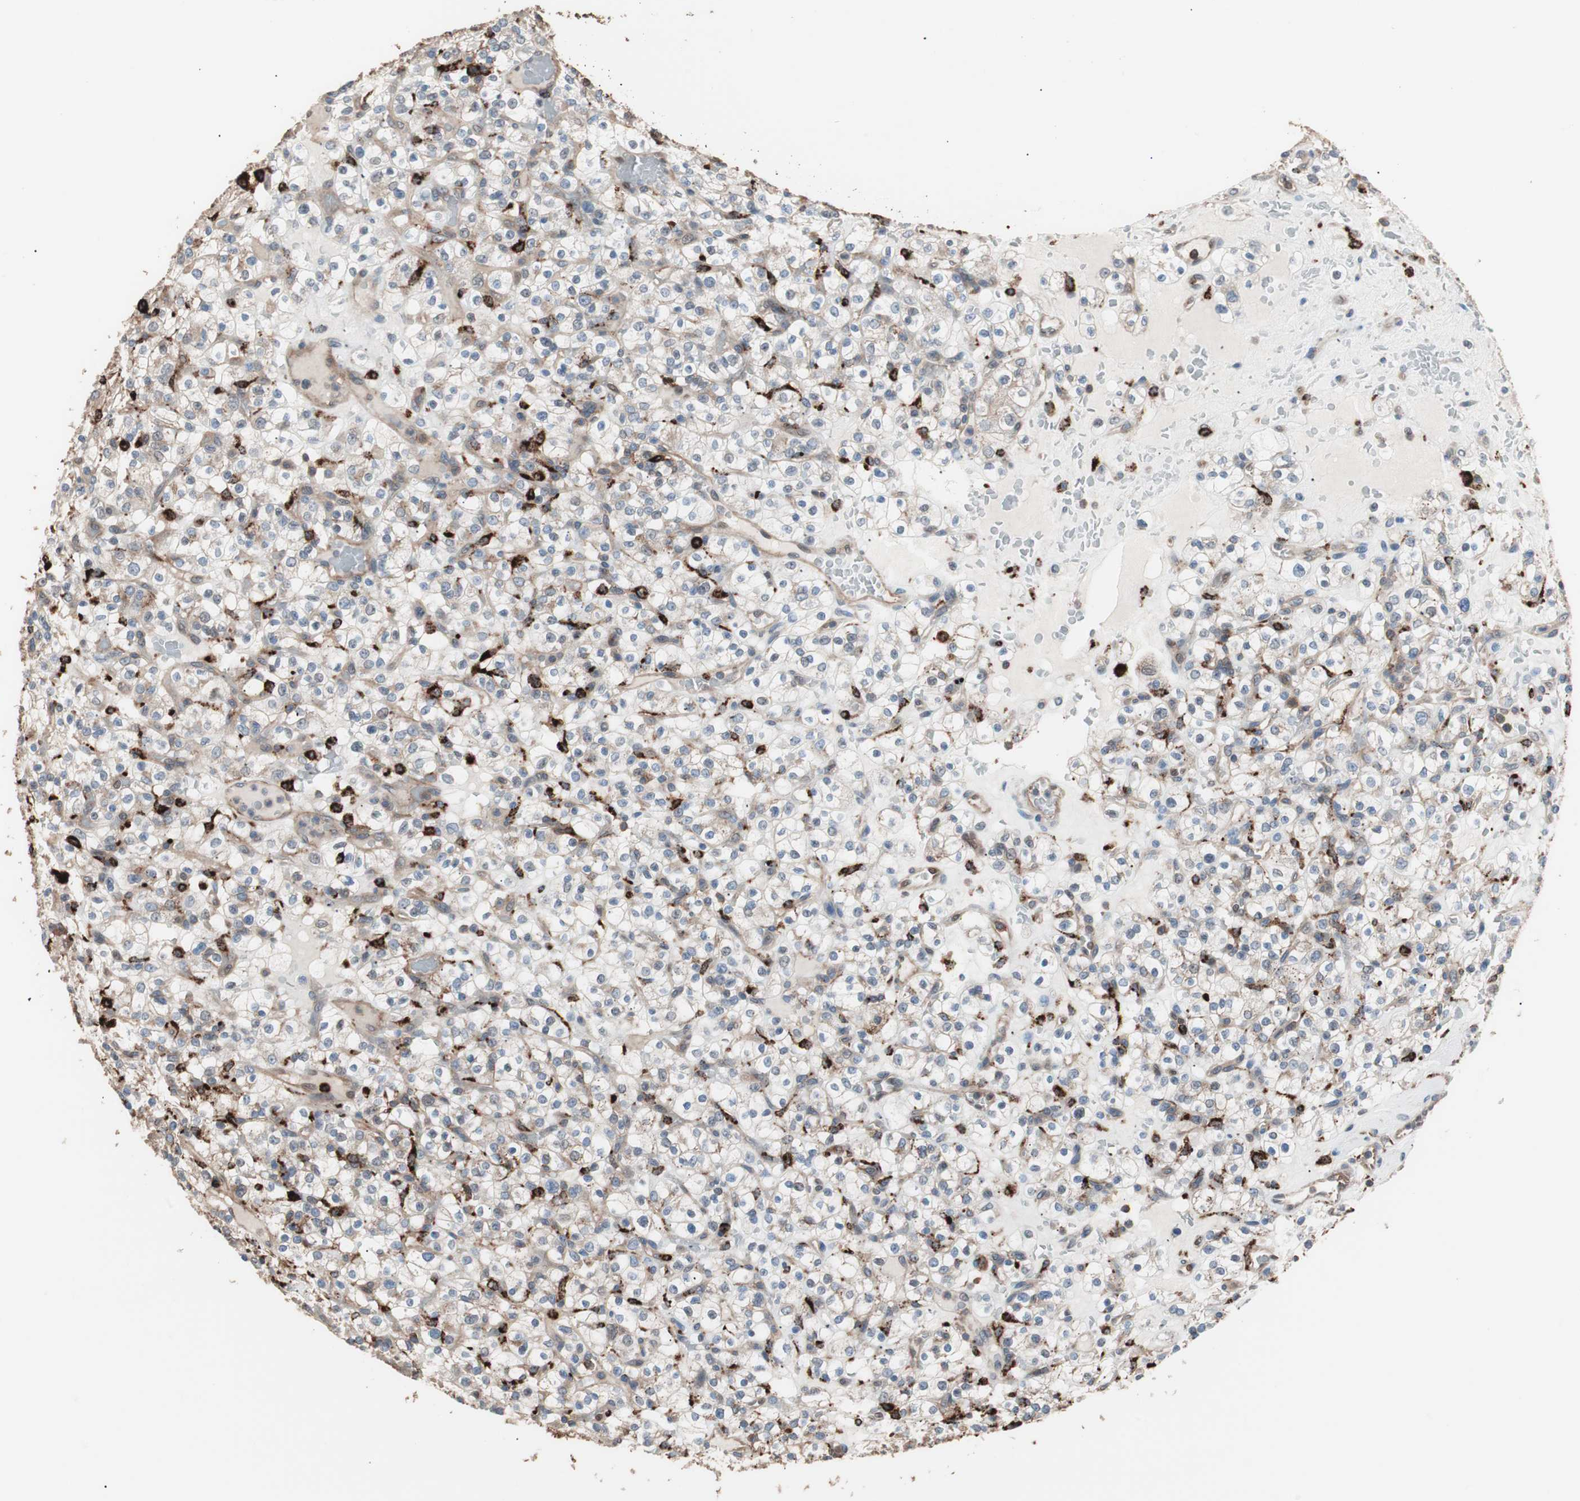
{"staining": {"intensity": "moderate", "quantity": "<25%", "location": "cytoplasmic/membranous"}, "tissue": "renal cancer", "cell_type": "Tumor cells", "image_type": "cancer", "snomed": [{"axis": "morphology", "description": "Normal tissue, NOS"}, {"axis": "morphology", "description": "Adenocarcinoma, NOS"}, {"axis": "topography", "description": "Kidney"}], "caption": "A micrograph of human renal cancer (adenocarcinoma) stained for a protein demonstrates moderate cytoplasmic/membranous brown staining in tumor cells. The protein is stained brown, and the nuclei are stained in blue (DAB IHC with brightfield microscopy, high magnification).", "gene": "CCT3", "patient": {"sex": "female", "age": 72}}